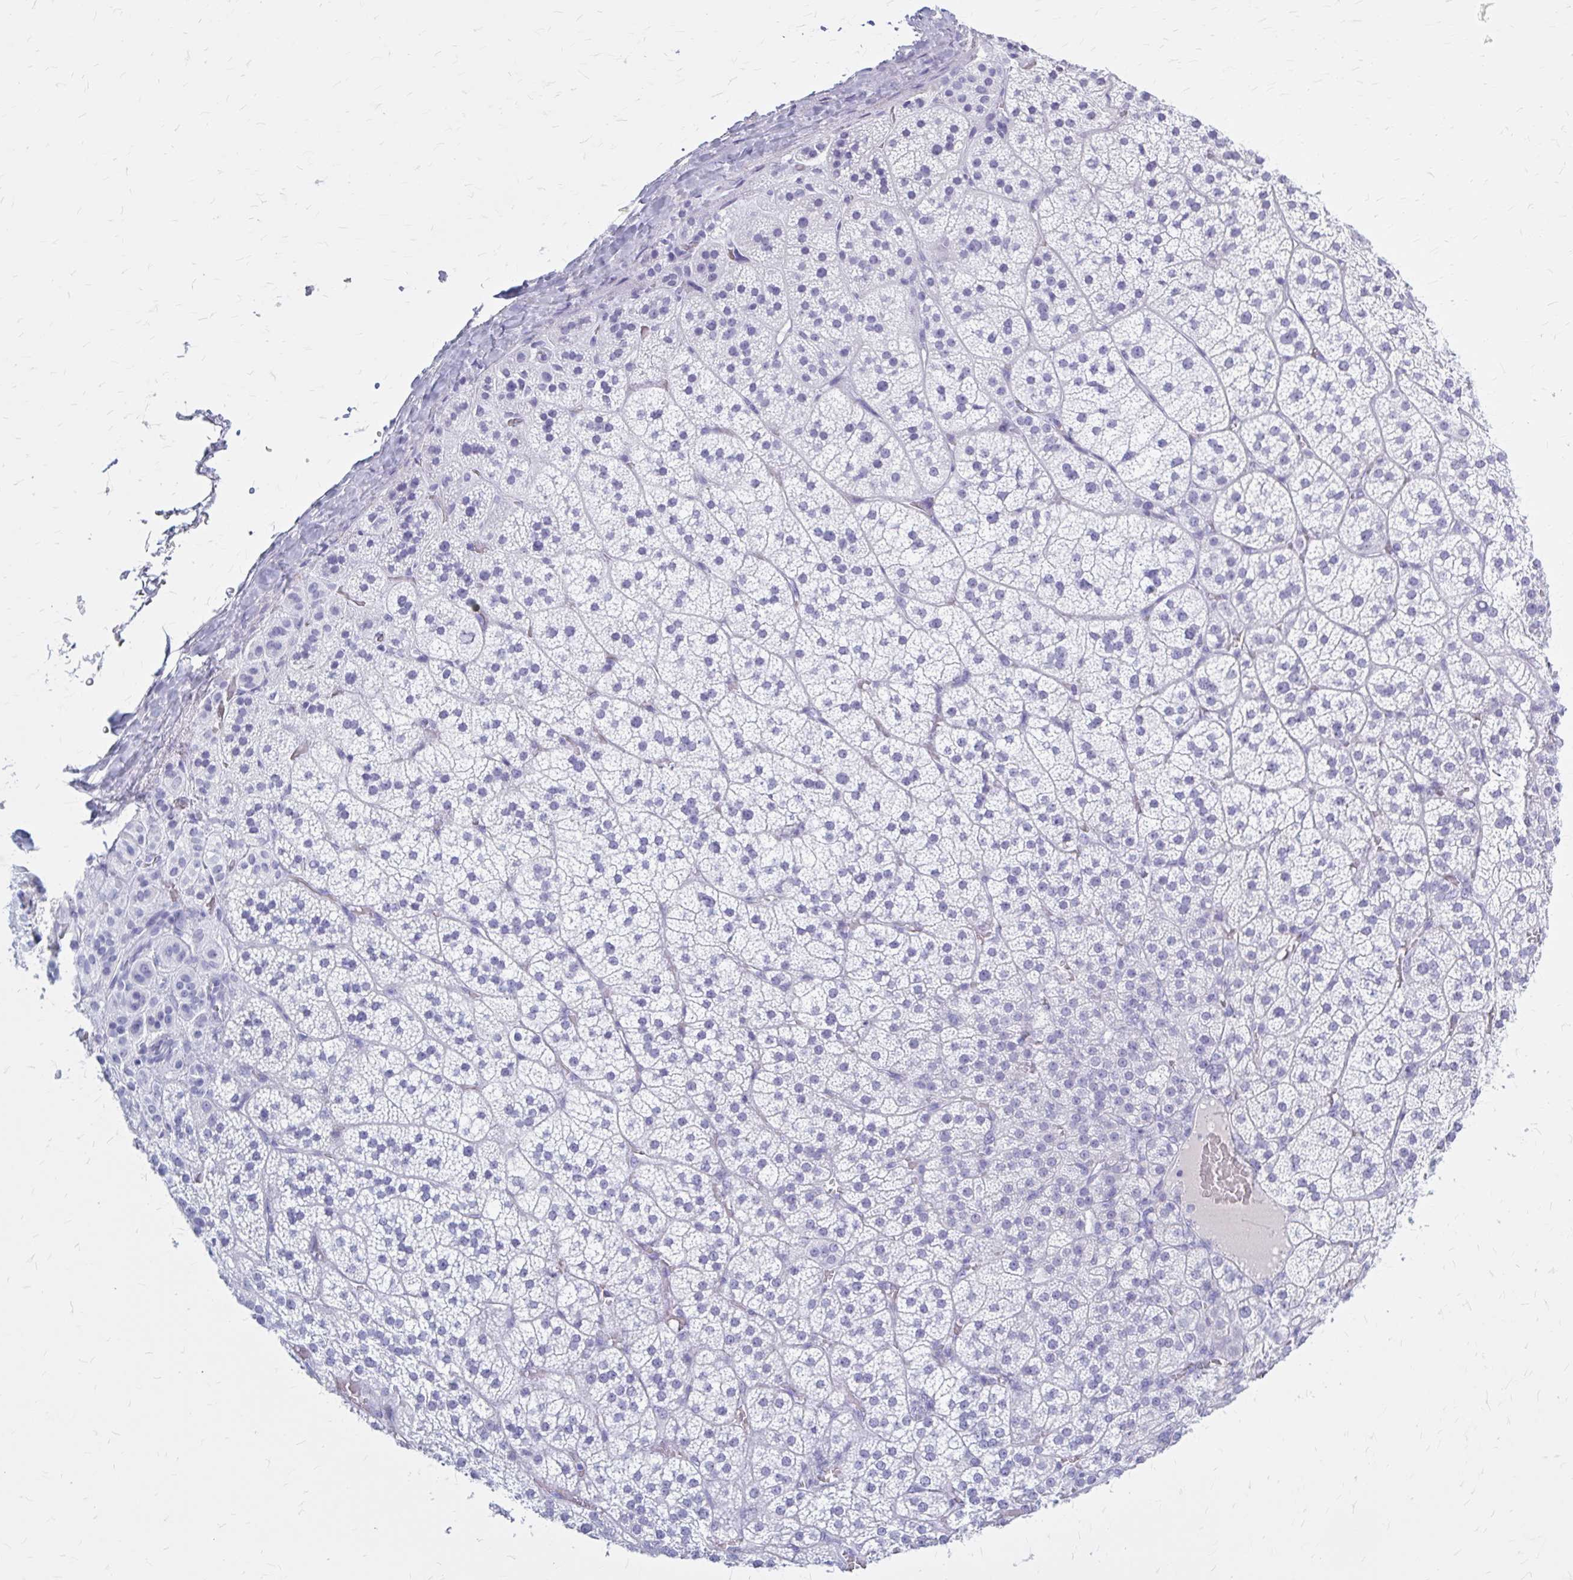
{"staining": {"intensity": "weak", "quantity": "<25%", "location": "cytoplasmic/membranous"}, "tissue": "adrenal gland", "cell_type": "Glandular cells", "image_type": "normal", "snomed": [{"axis": "morphology", "description": "Normal tissue, NOS"}, {"axis": "topography", "description": "Adrenal gland"}], "caption": "Micrograph shows no protein expression in glandular cells of normal adrenal gland.", "gene": "KLHDC7A", "patient": {"sex": "female", "age": 60}}